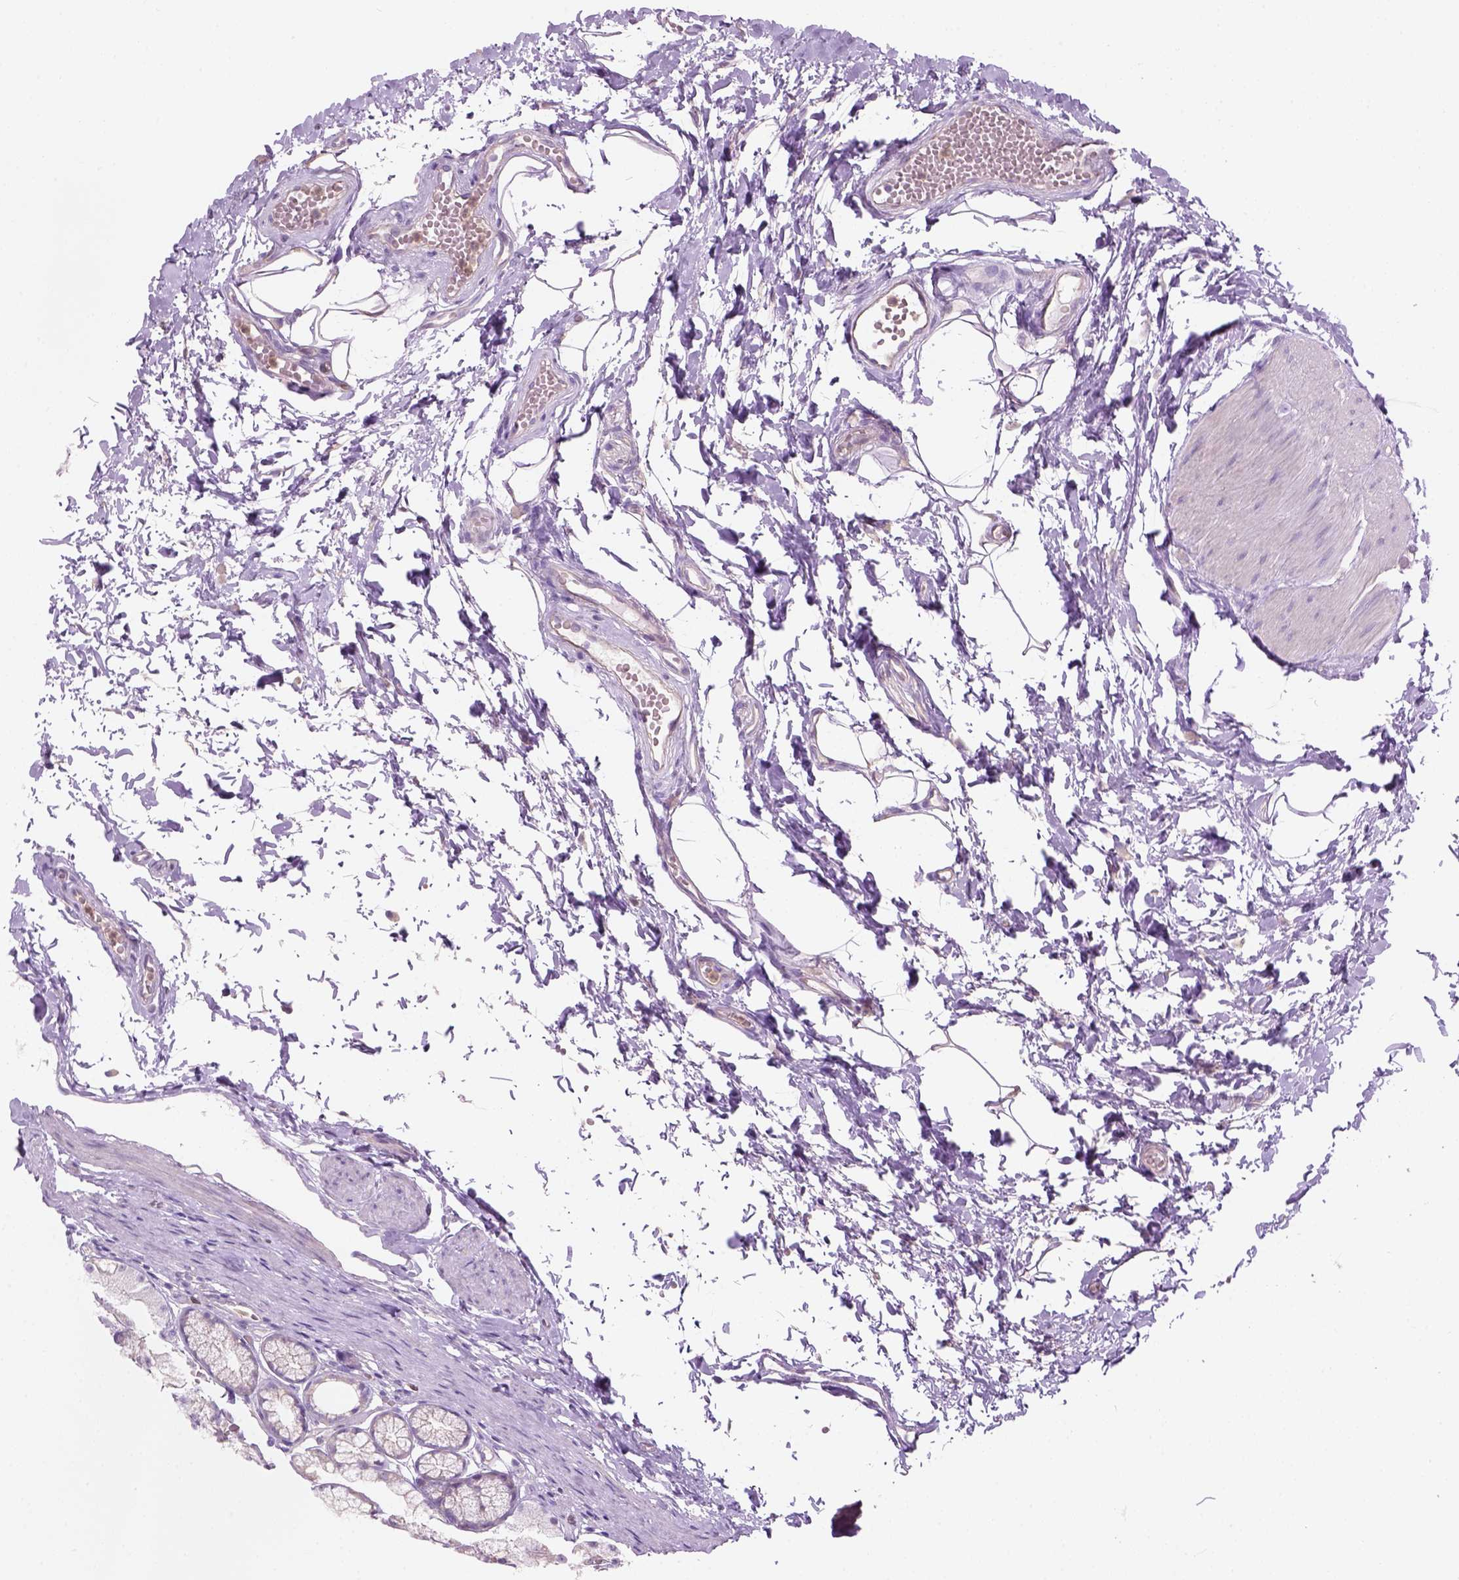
{"staining": {"intensity": "negative", "quantity": "none", "location": "none"}, "tissue": "stomach", "cell_type": "Glandular cells", "image_type": "normal", "snomed": [{"axis": "morphology", "description": "Normal tissue, NOS"}, {"axis": "topography", "description": "Stomach"}], "caption": "A micrograph of stomach stained for a protein displays no brown staining in glandular cells. (IHC, brightfield microscopy, high magnification).", "gene": "CD84", "patient": {"sex": "male", "age": 70}}